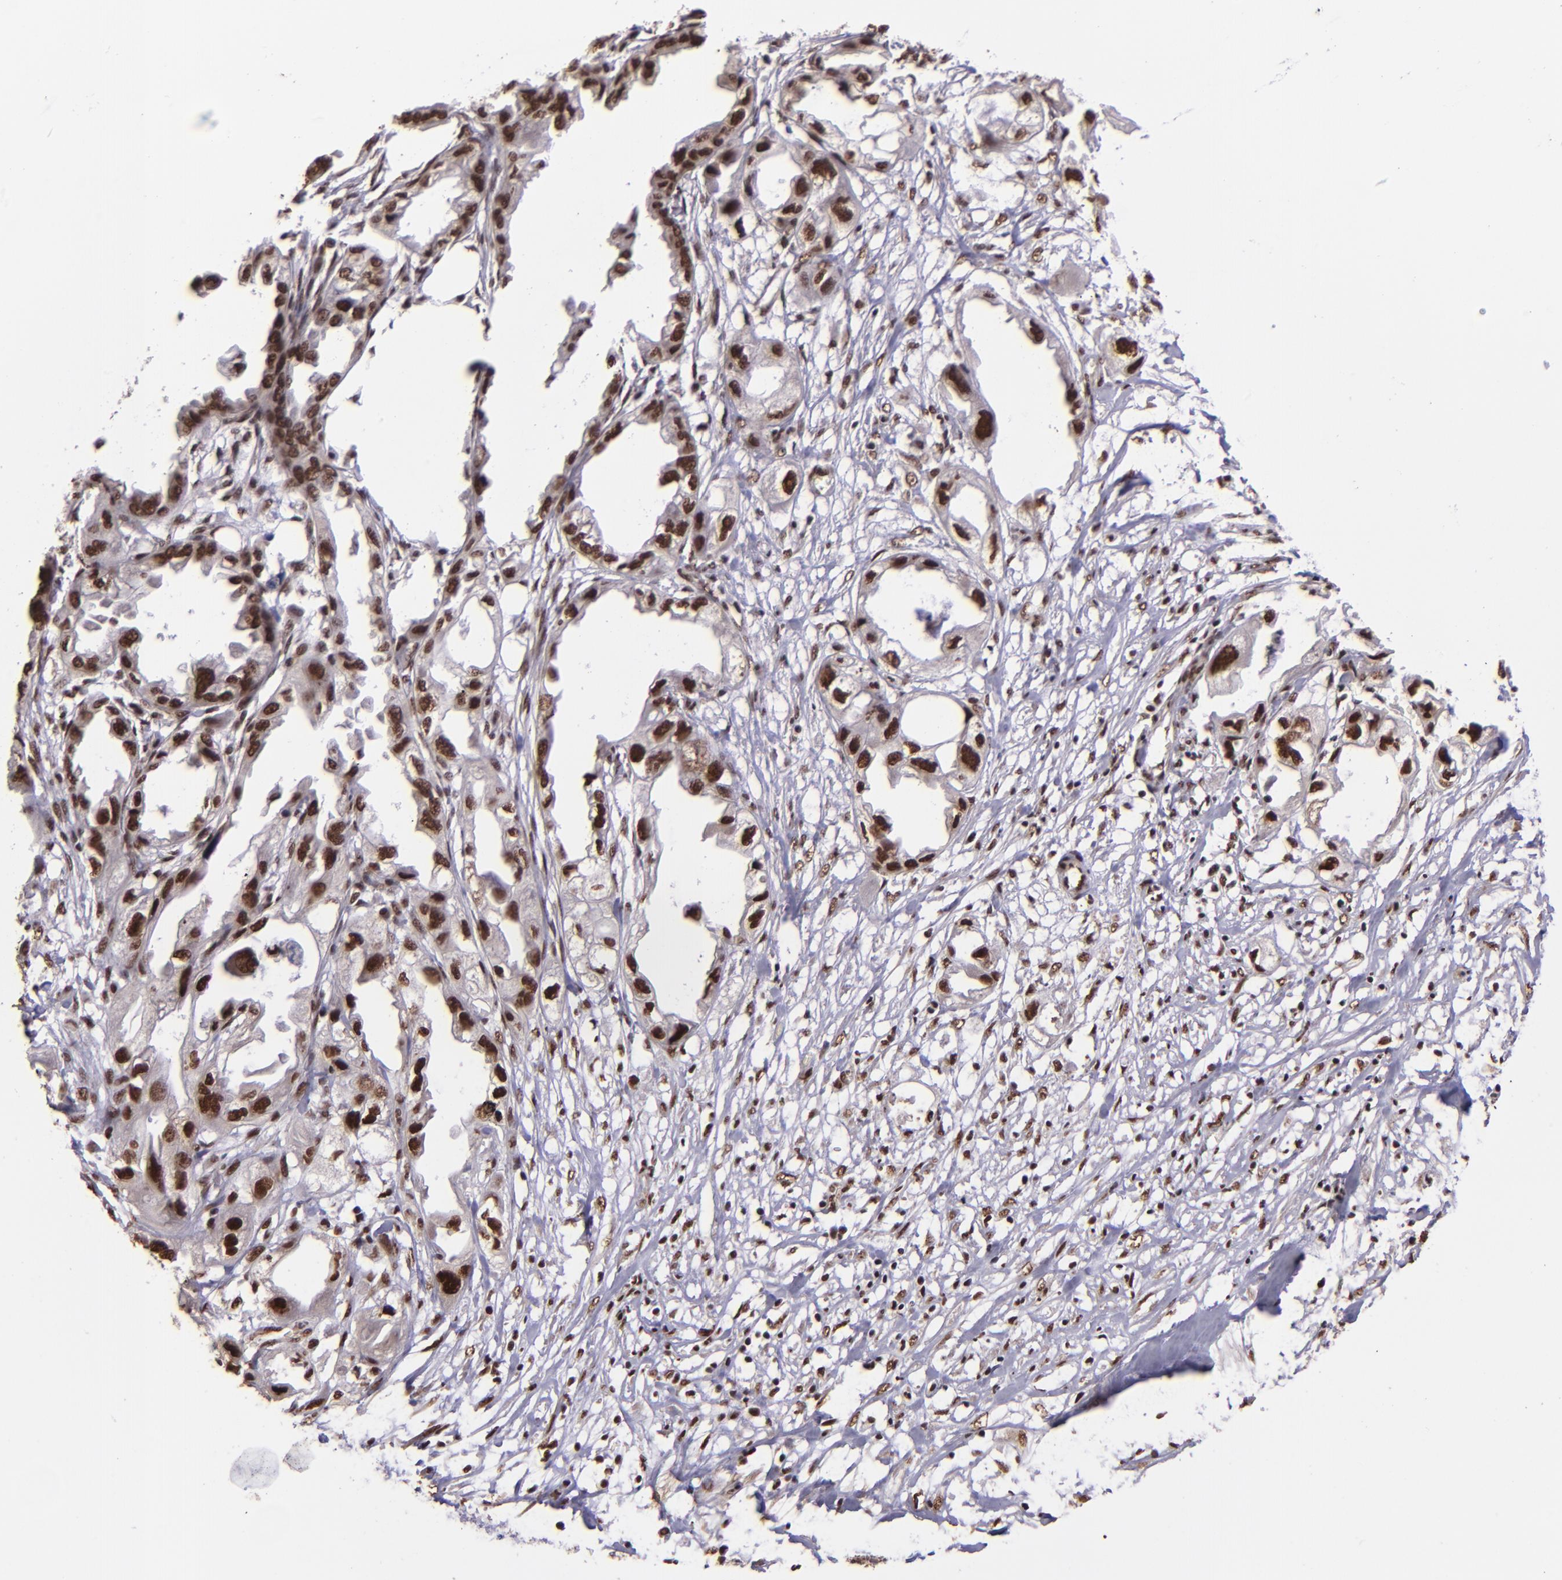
{"staining": {"intensity": "strong", "quantity": ">75%", "location": "nuclear"}, "tissue": "endometrial cancer", "cell_type": "Tumor cells", "image_type": "cancer", "snomed": [{"axis": "morphology", "description": "Adenocarcinoma, NOS"}, {"axis": "topography", "description": "Endometrium"}], "caption": "This histopathology image reveals endometrial cancer stained with immunohistochemistry (IHC) to label a protein in brown. The nuclear of tumor cells show strong positivity for the protein. Nuclei are counter-stained blue.", "gene": "PQBP1", "patient": {"sex": "female", "age": 67}}